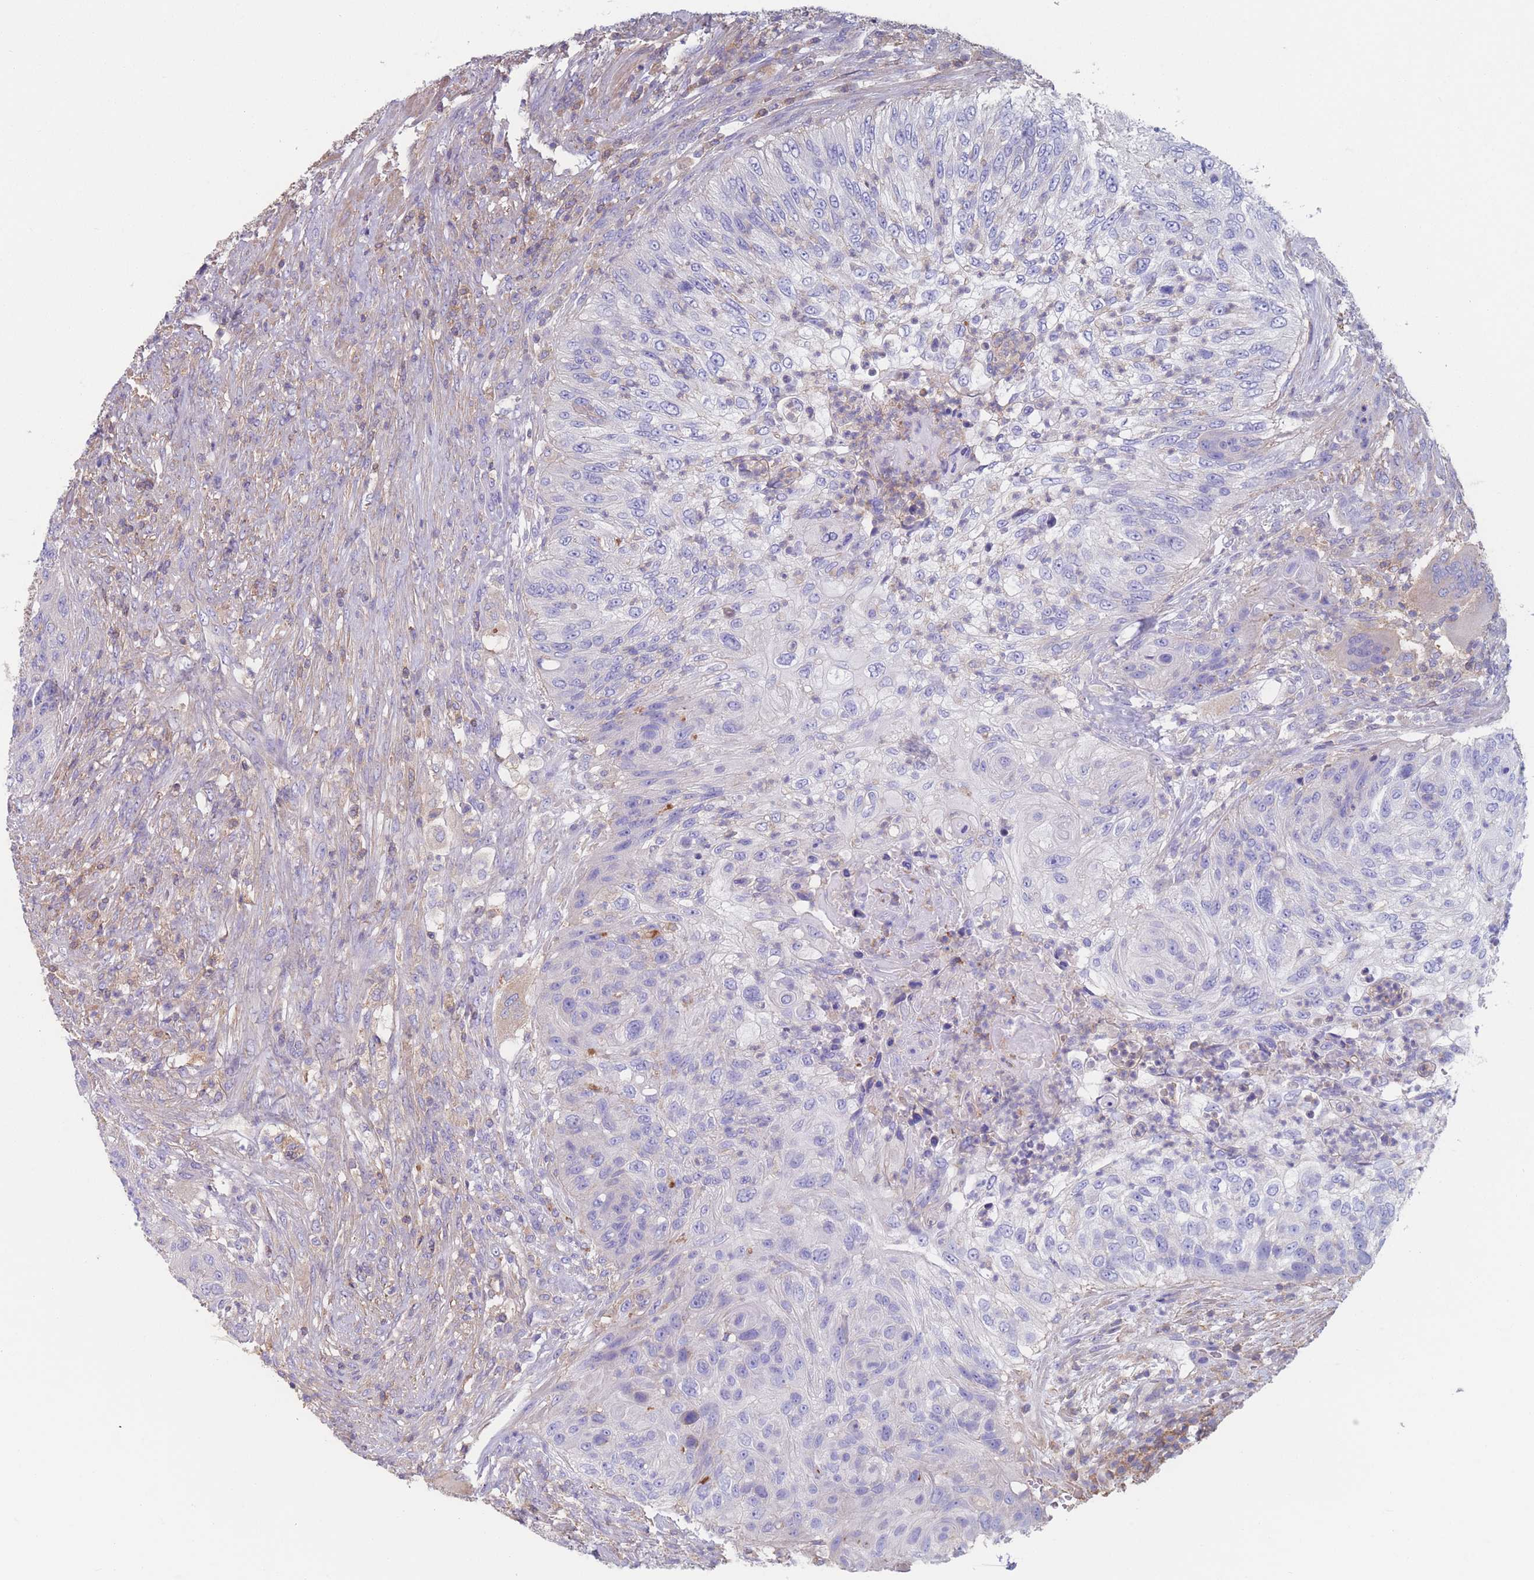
{"staining": {"intensity": "negative", "quantity": "none", "location": "none"}, "tissue": "urothelial cancer", "cell_type": "Tumor cells", "image_type": "cancer", "snomed": [{"axis": "morphology", "description": "Urothelial carcinoma, High grade"}, {"axis": "topography", "description": "Urinary bladder"}], "caption": "Immunohistochemical staining of urothelial cancer exhibits no significant positivity in tumor cells.", "gene": "ADH1A", "patient": {"sex": "female", "age": 60}}